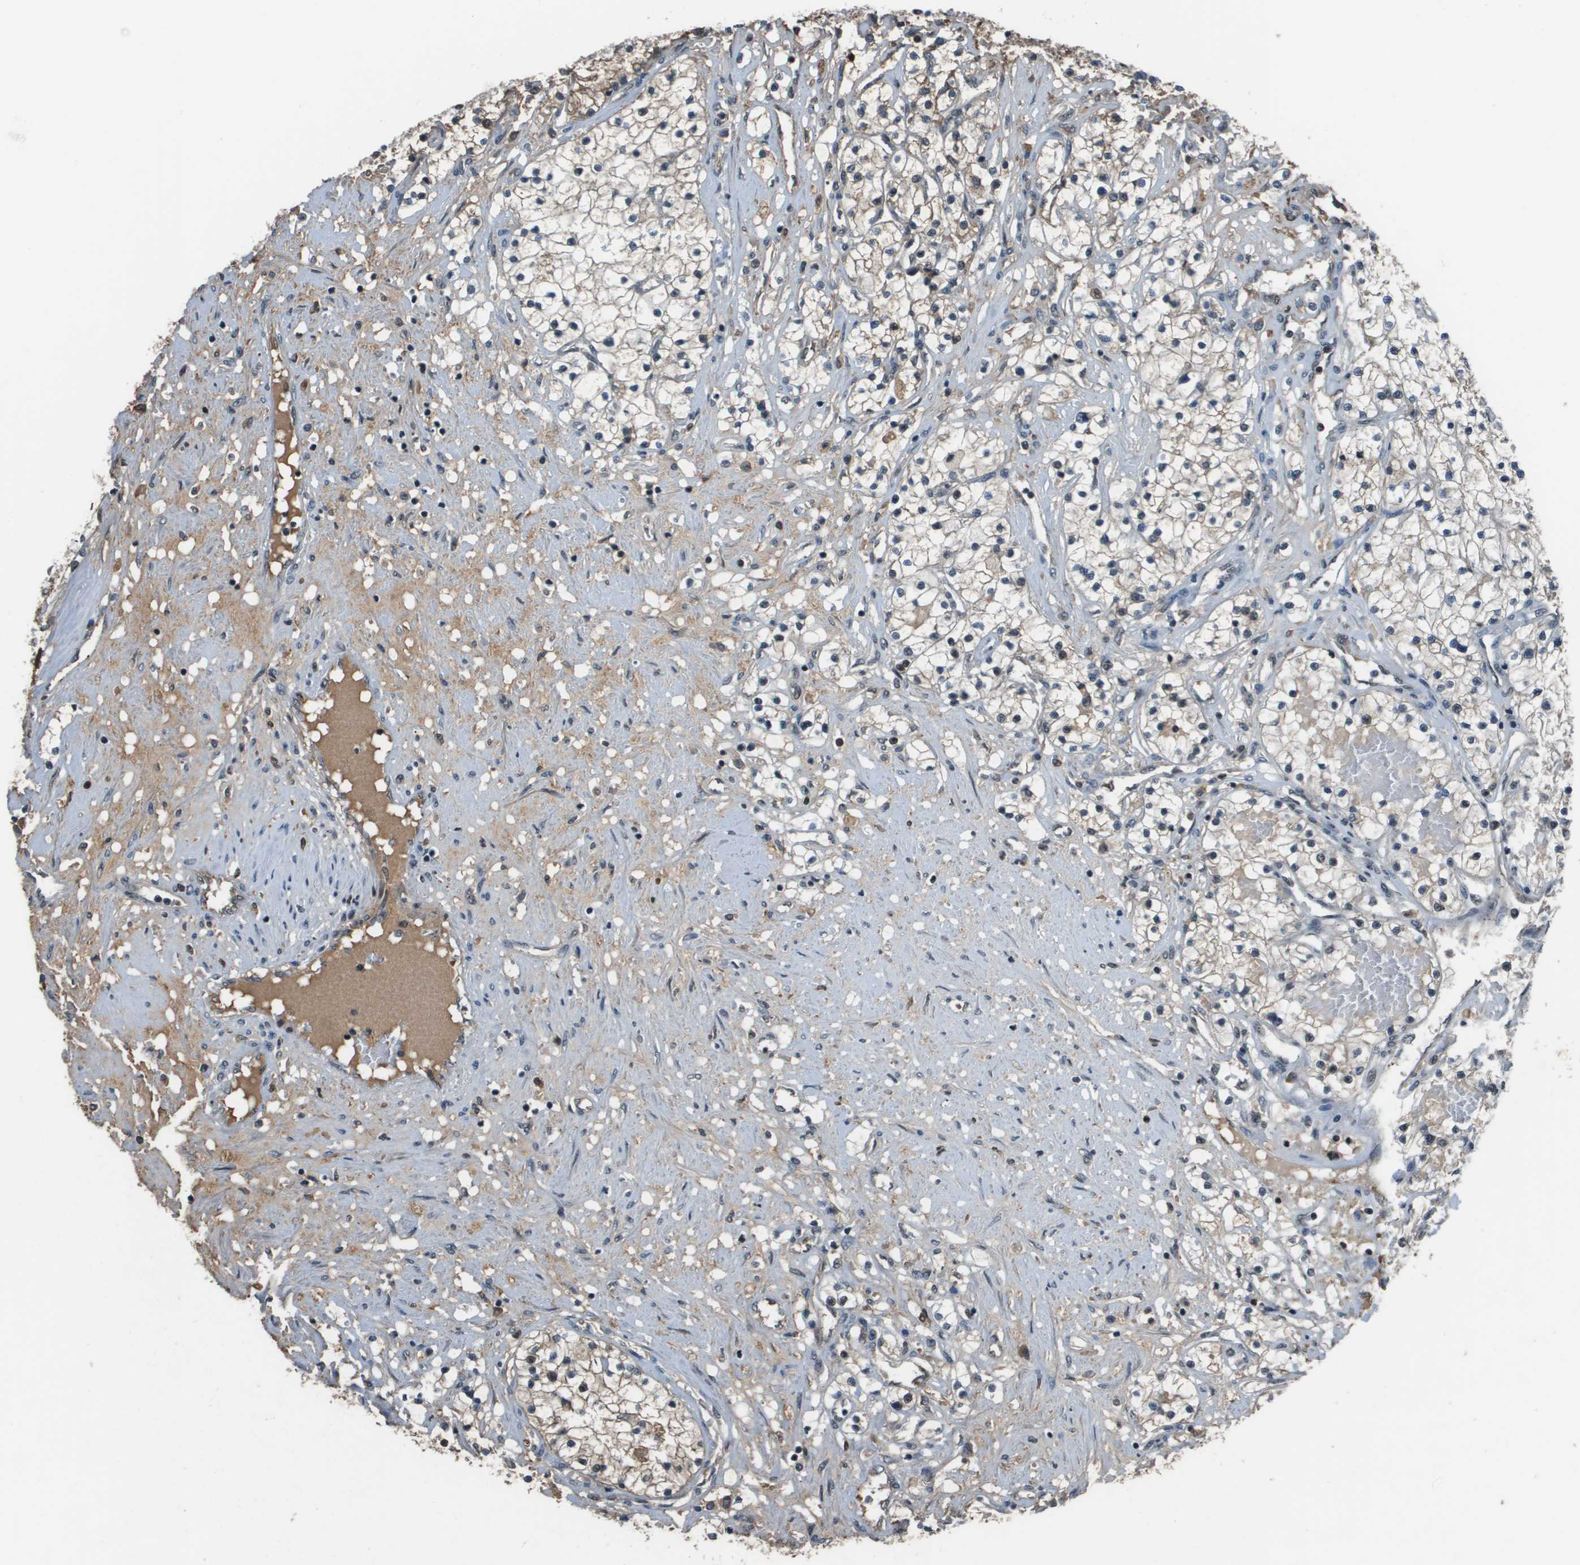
{"staining": {"intensity": "moderate", "quantity": "<25%", "location": "nuclear"}, "tissue": "renal cancer", "cell_type": "Tumor cells", "image_type": "cancer", "snomed": [{"axis": "morphology", "description": "Adenocarcinoma, NOS"}, {"axis": "topography", "description": "Kidney"}], "caption": "High-magnification brightfield microscopy of renal adenocarcinoma stained with DAB (brown) and counterstained with hematoxylin (blue). tumor cells exhibit moderate nuclear staining is seen in approximately<25% of cells.", "gene": "THRAP3", "patient": {"sex": "male", "age": 68}}